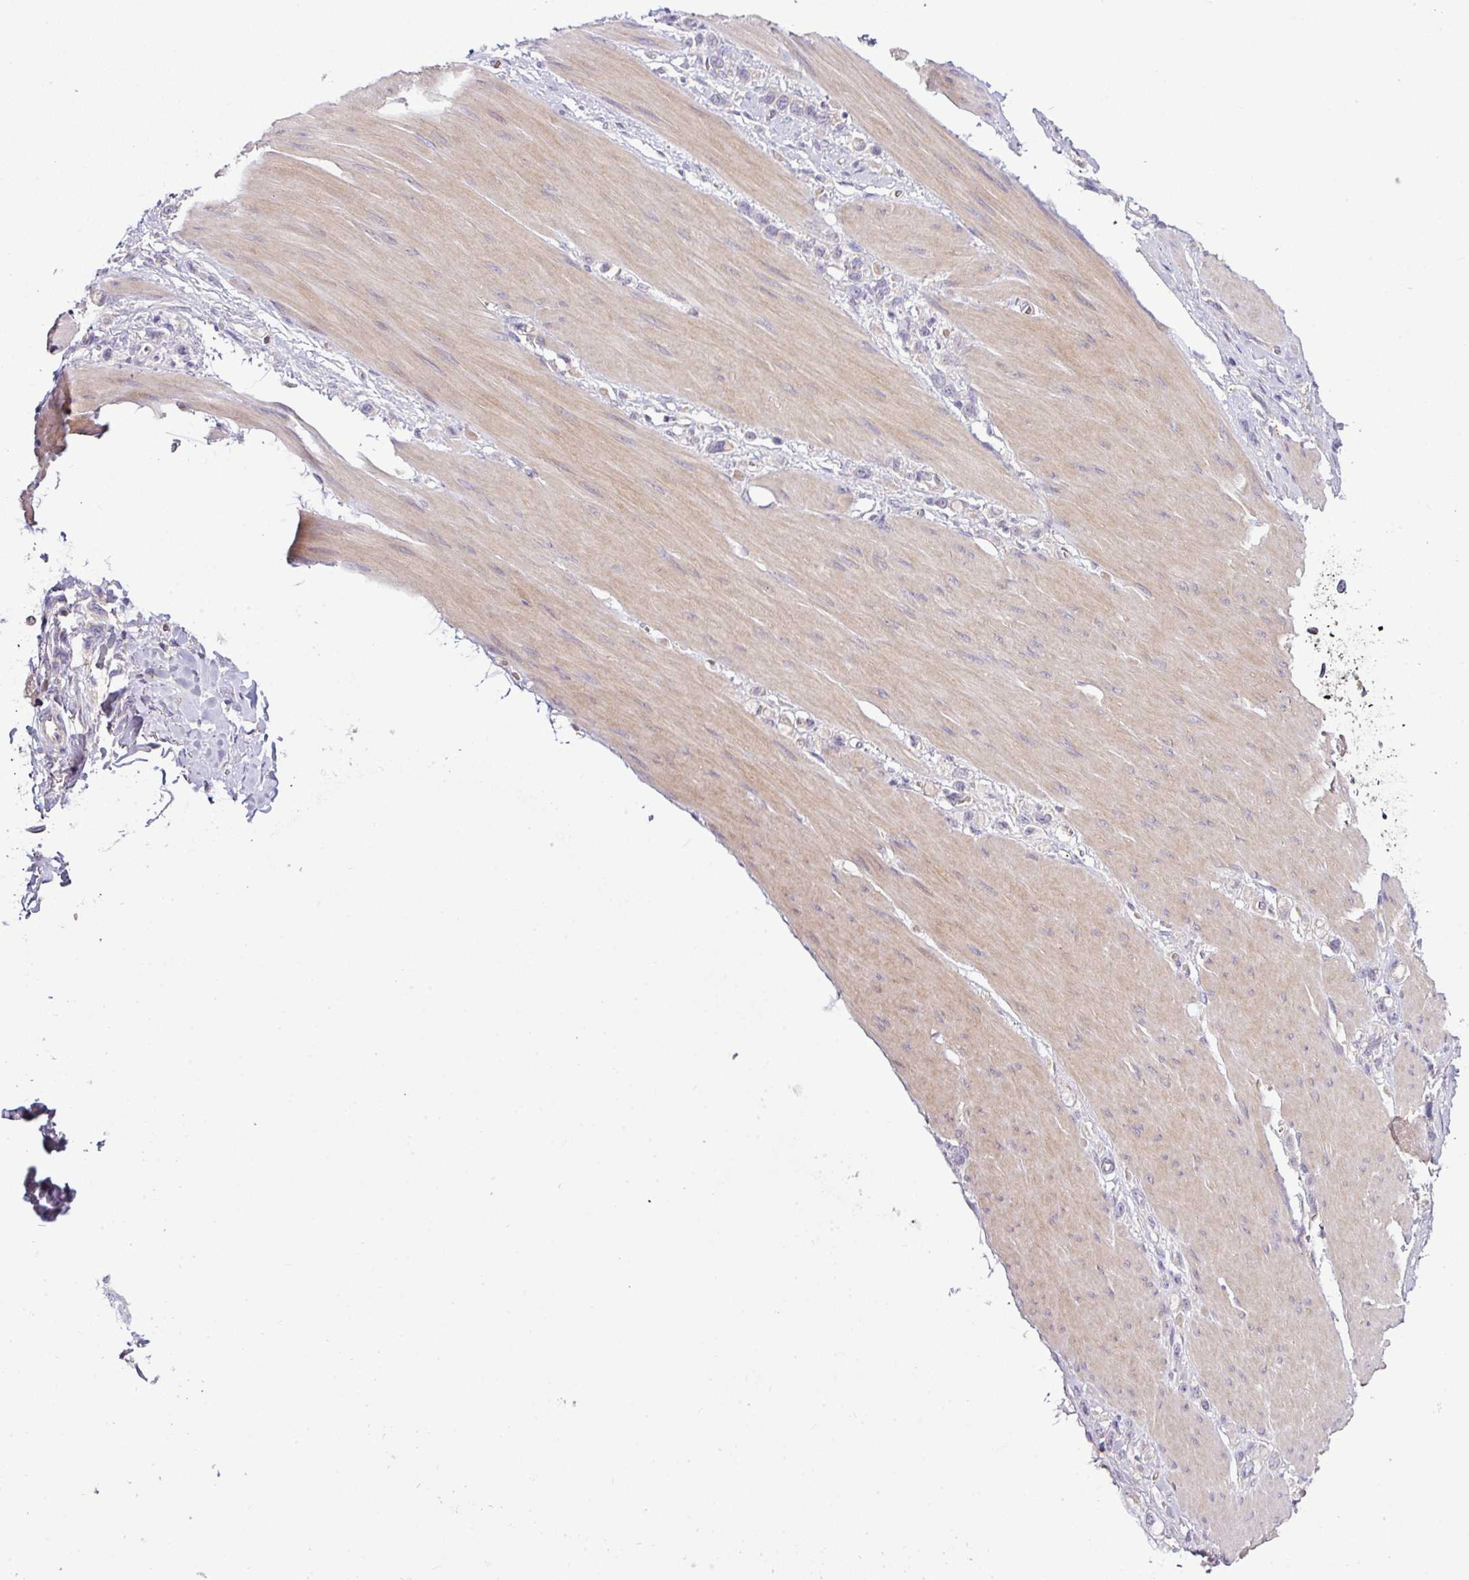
{"staining": {"intensity": "negative", "quantity": "none", "location": "none"}, "tissue": "stomach cancer", "cell_type": "Tumor cells", "image_type": "cancer", "snomed": [{"axis": "morphology", "description": "Adenocarcinoma, NOS"}, {"axis": "topography", "description": "Stomach"}], "caption": "This is an immunohistochemistry photomicrograph of human adenocarcinoma (stomach). There is no positivity in tumor cells.", "gene": "SLAMF6", "patient": {"sex": "female", "age": 65}}